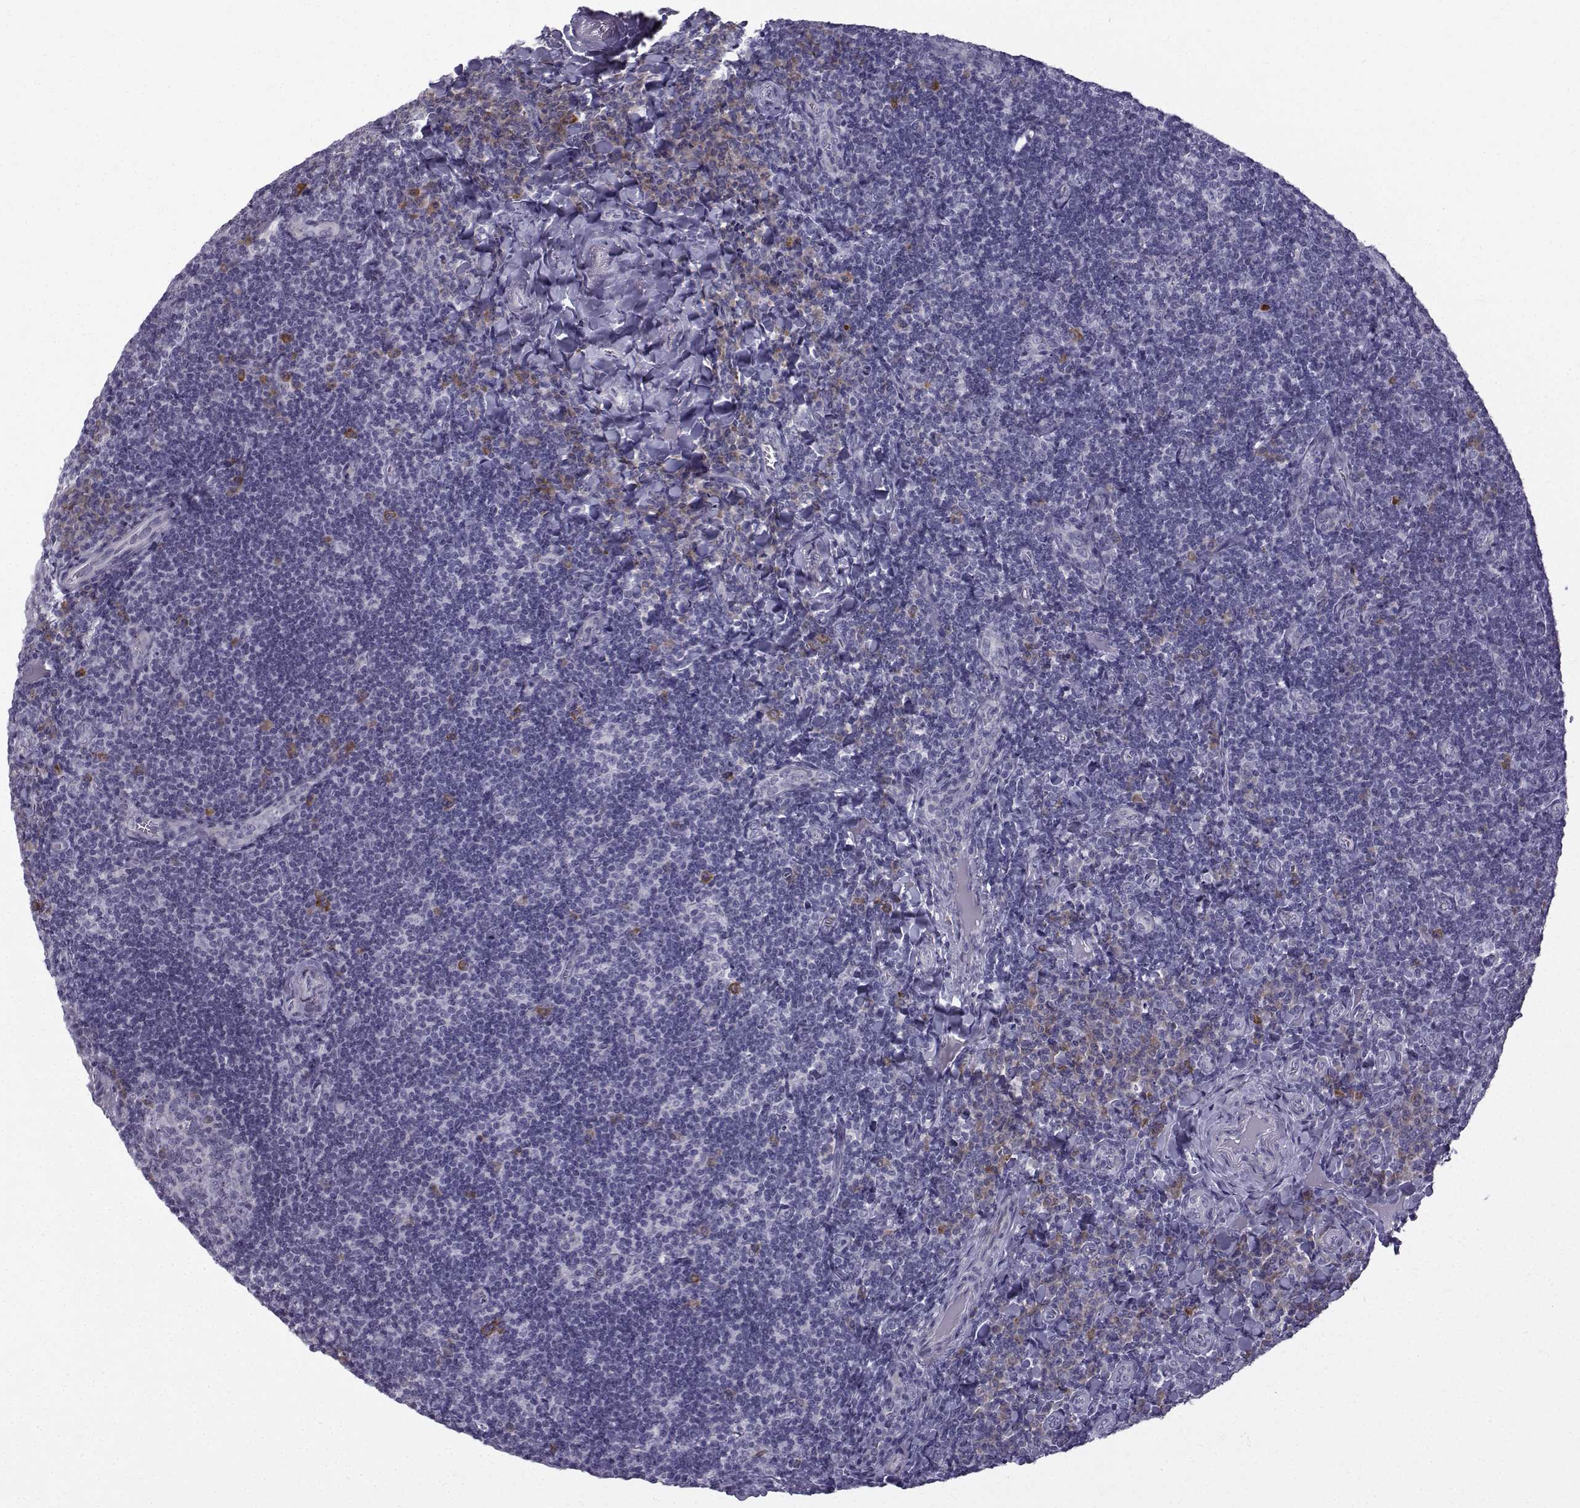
{"staining": {"intensity": "negative", "quantity": "none", "location": "none"}, "tissue": "tonsil", "cell_type": "Germinal center cells", "image_type": "normal", "snomed": [{"axis": "morphology", "description": "Normal tissue, NOS"}, {"axis": "morphology", "description": "Inflammation, NOS"}, {"axis": "topography", "description": "Tonsil"}], "caption": "IHC of normal tonsil displays no staining in germinal center cells.", "gene": "ROPN1B", "patient": {"sex": "female", "age": 31}}